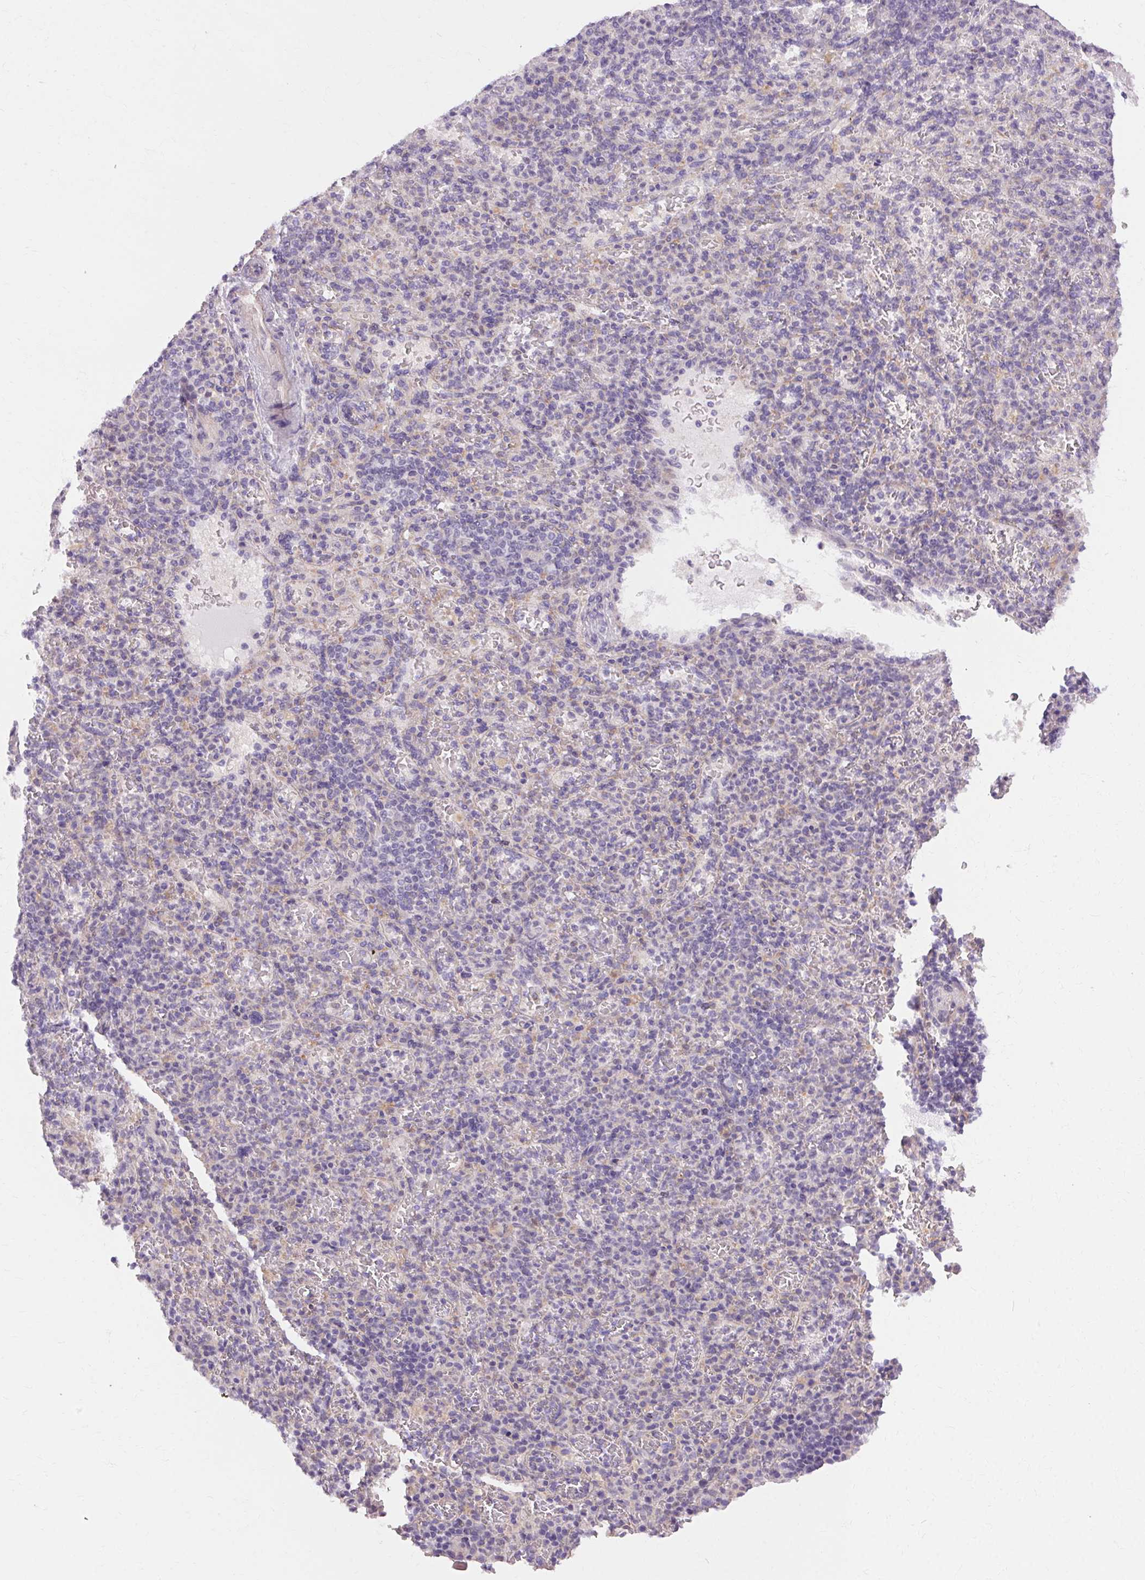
{"staining": {"intensity": "weak", "quantity": "<25%", "location": "cytoplasmic/membranous"}, "tissue": "spleen", "cell_type": "Cells in red pulp", "image_type": "normal", "snomed": [{"axis": "morphology", "description": "Normal tissue, NOS"}, {"axis": "topography", "description": "Spleen"}], "caption": "An IHC photomicrograph of normal spleen is shown. There is no staining in cells in red pulp of spleen.", "gene": "TM6SF1", "patient": {"sex": "female", "age": 74}}